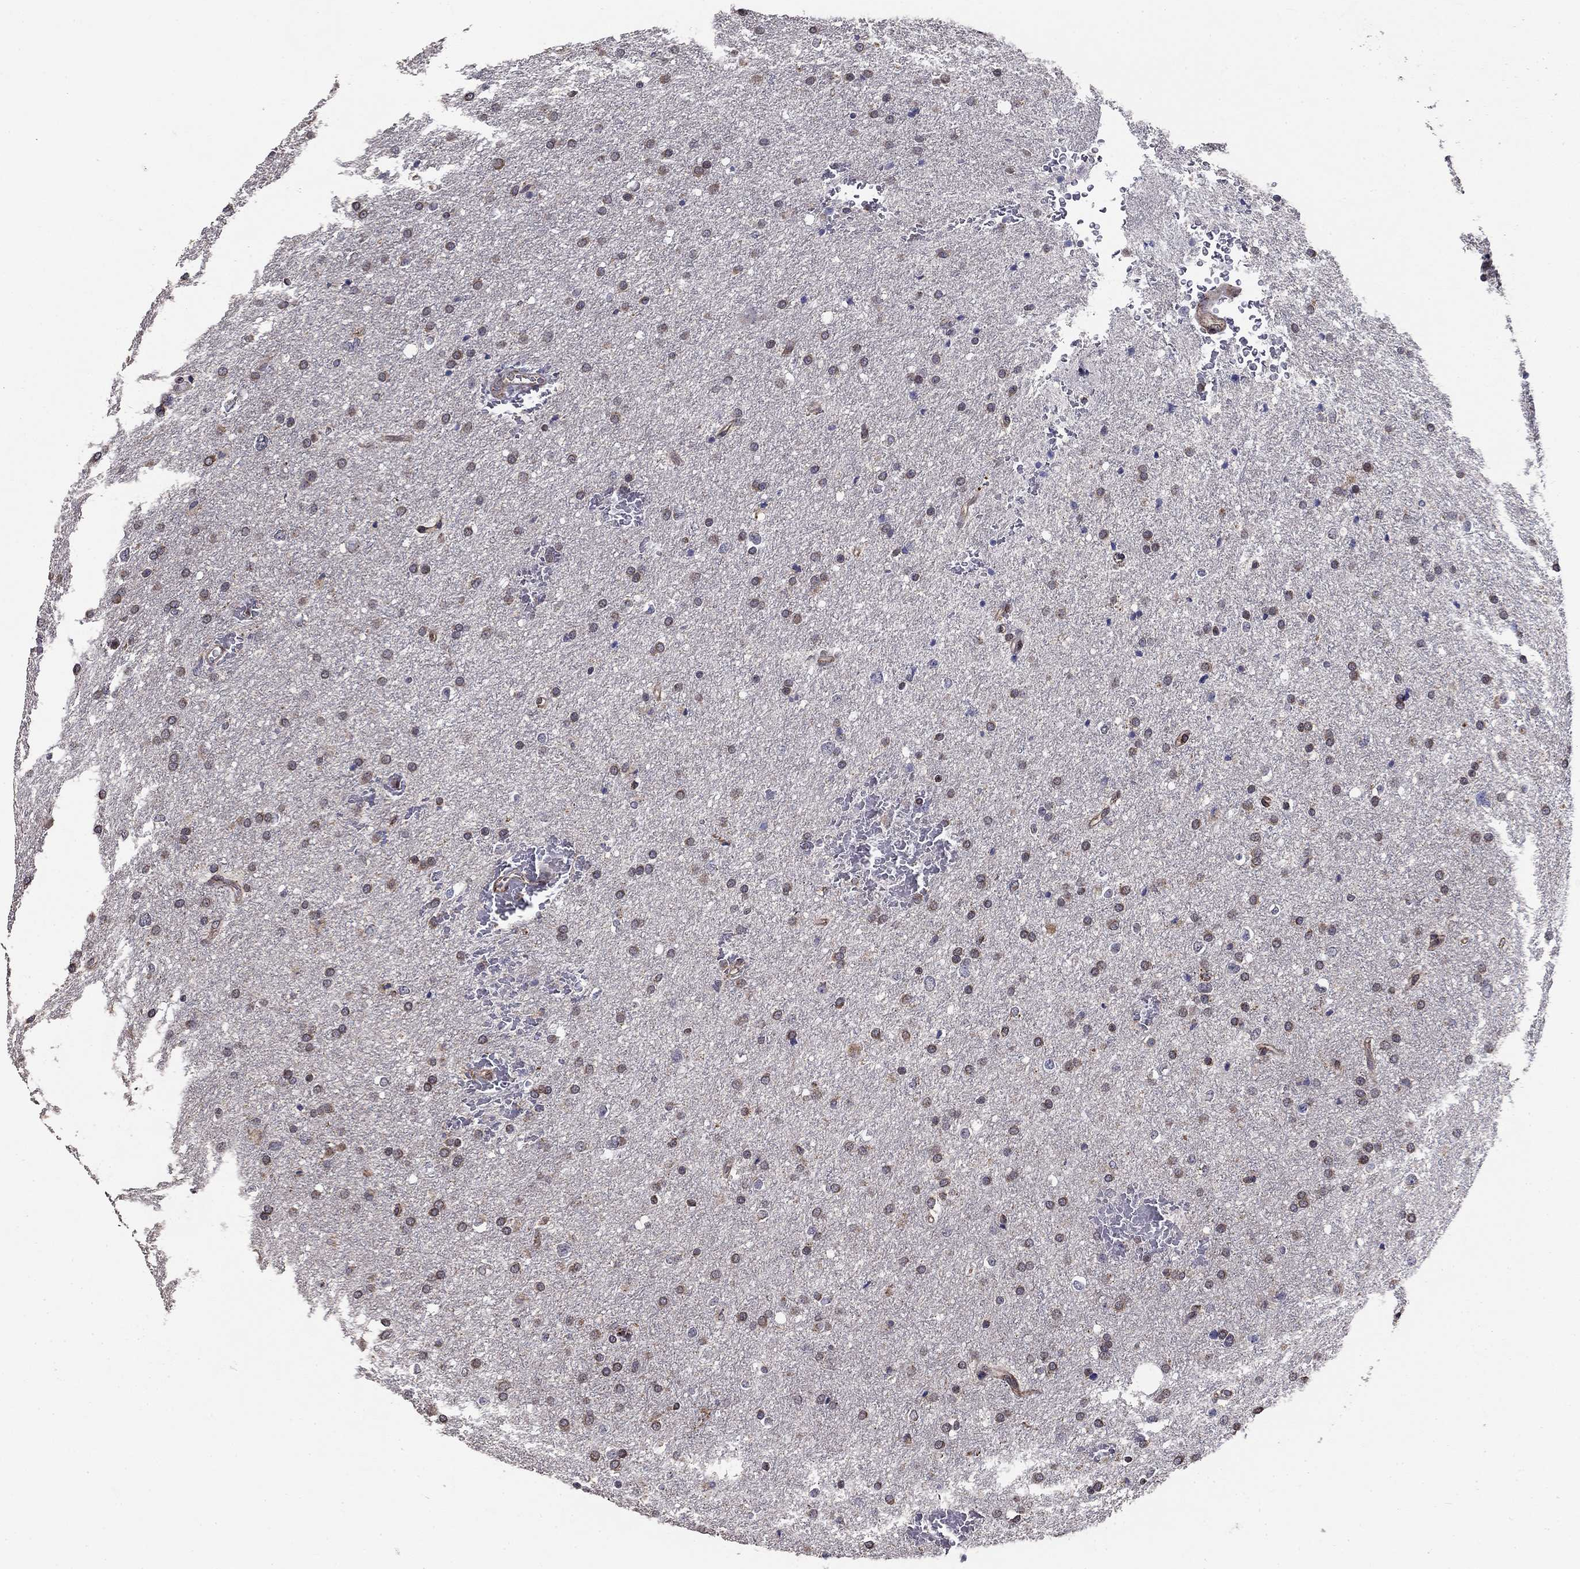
{"staining": {"intensity": "moderate", "quantity": "25%-75%", "location": "cytoplasmic/membranous"}, "tissue": "glioma", "cell_type": "Tumor cells", "image_type": "cancer", "snomed": [{"axis": "morphology", "description": "Glioma, malignant, Low grade"}, {"axis": "topography", "description": "Brain"}], "caption": "Brown immunohistochemical staining in human glioma displays moderate cytoplasmic/membranous staining in approximately 25%-75% of tumor cells. (IHC, brightfield microscopy, high magnification).", "gene": "NKIRAS1", "patient": {"sex": "female", "age": 37}}